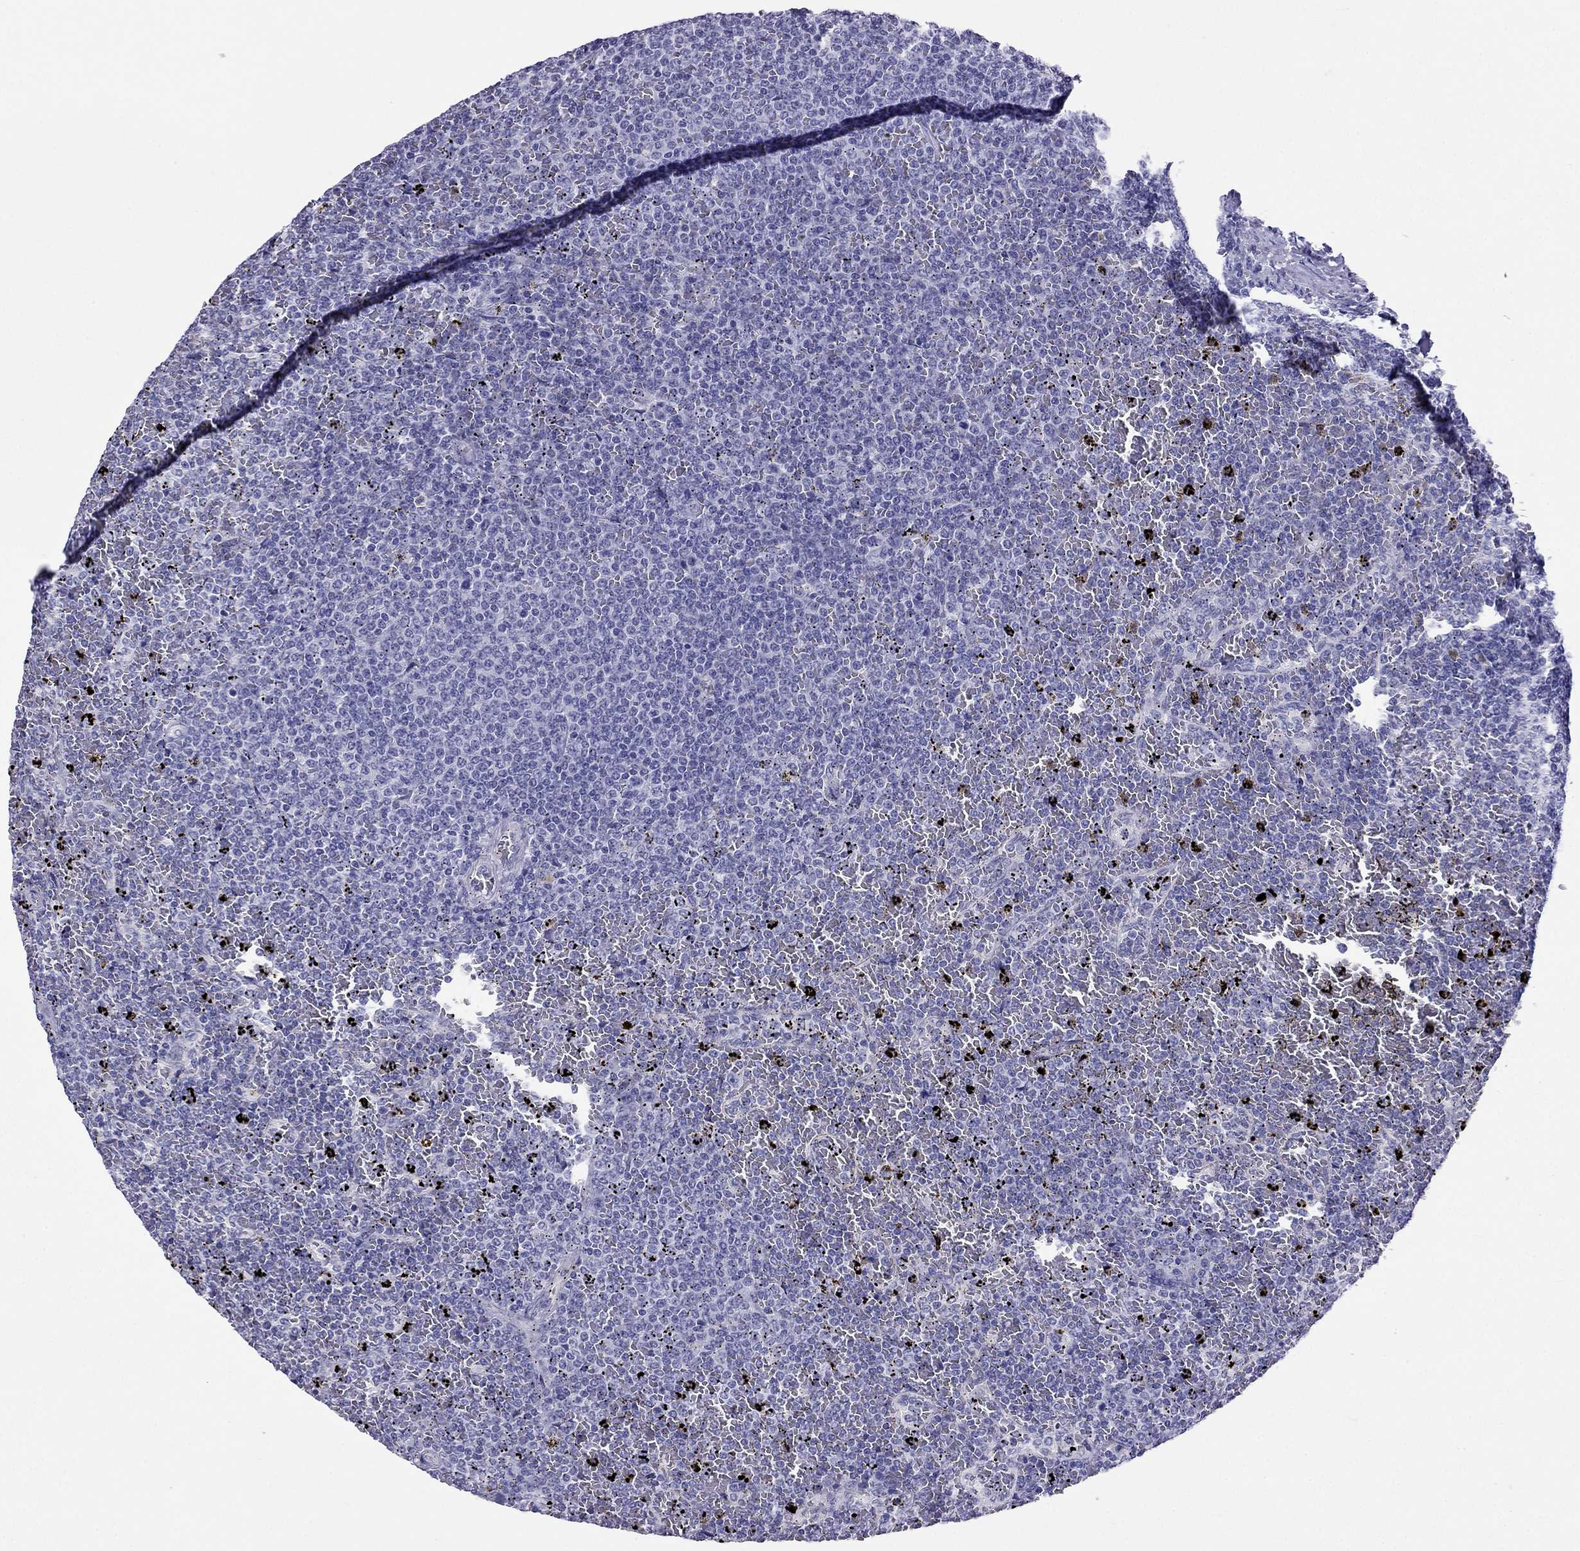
{"staining": {"intensity": "negative", "quantity": "none", "location": "none"}, "tissue": "lymphoma", "cell_type": "Tumor cells", "image_type": "cancer", "snomed": [{"axis": "morphology", "description": "Malignant lymphoma, non-Hodgkin's type, Low grade"}, {"axis": "topography", "description": "Spleen"}], "caption": "The histopathology image reveals no staining of tumor cells in low-grade malignant lymphoma, non-Hodgkin's type.", "gene": "CROCC2", "patient": {"sex": "female", "age": 77}}